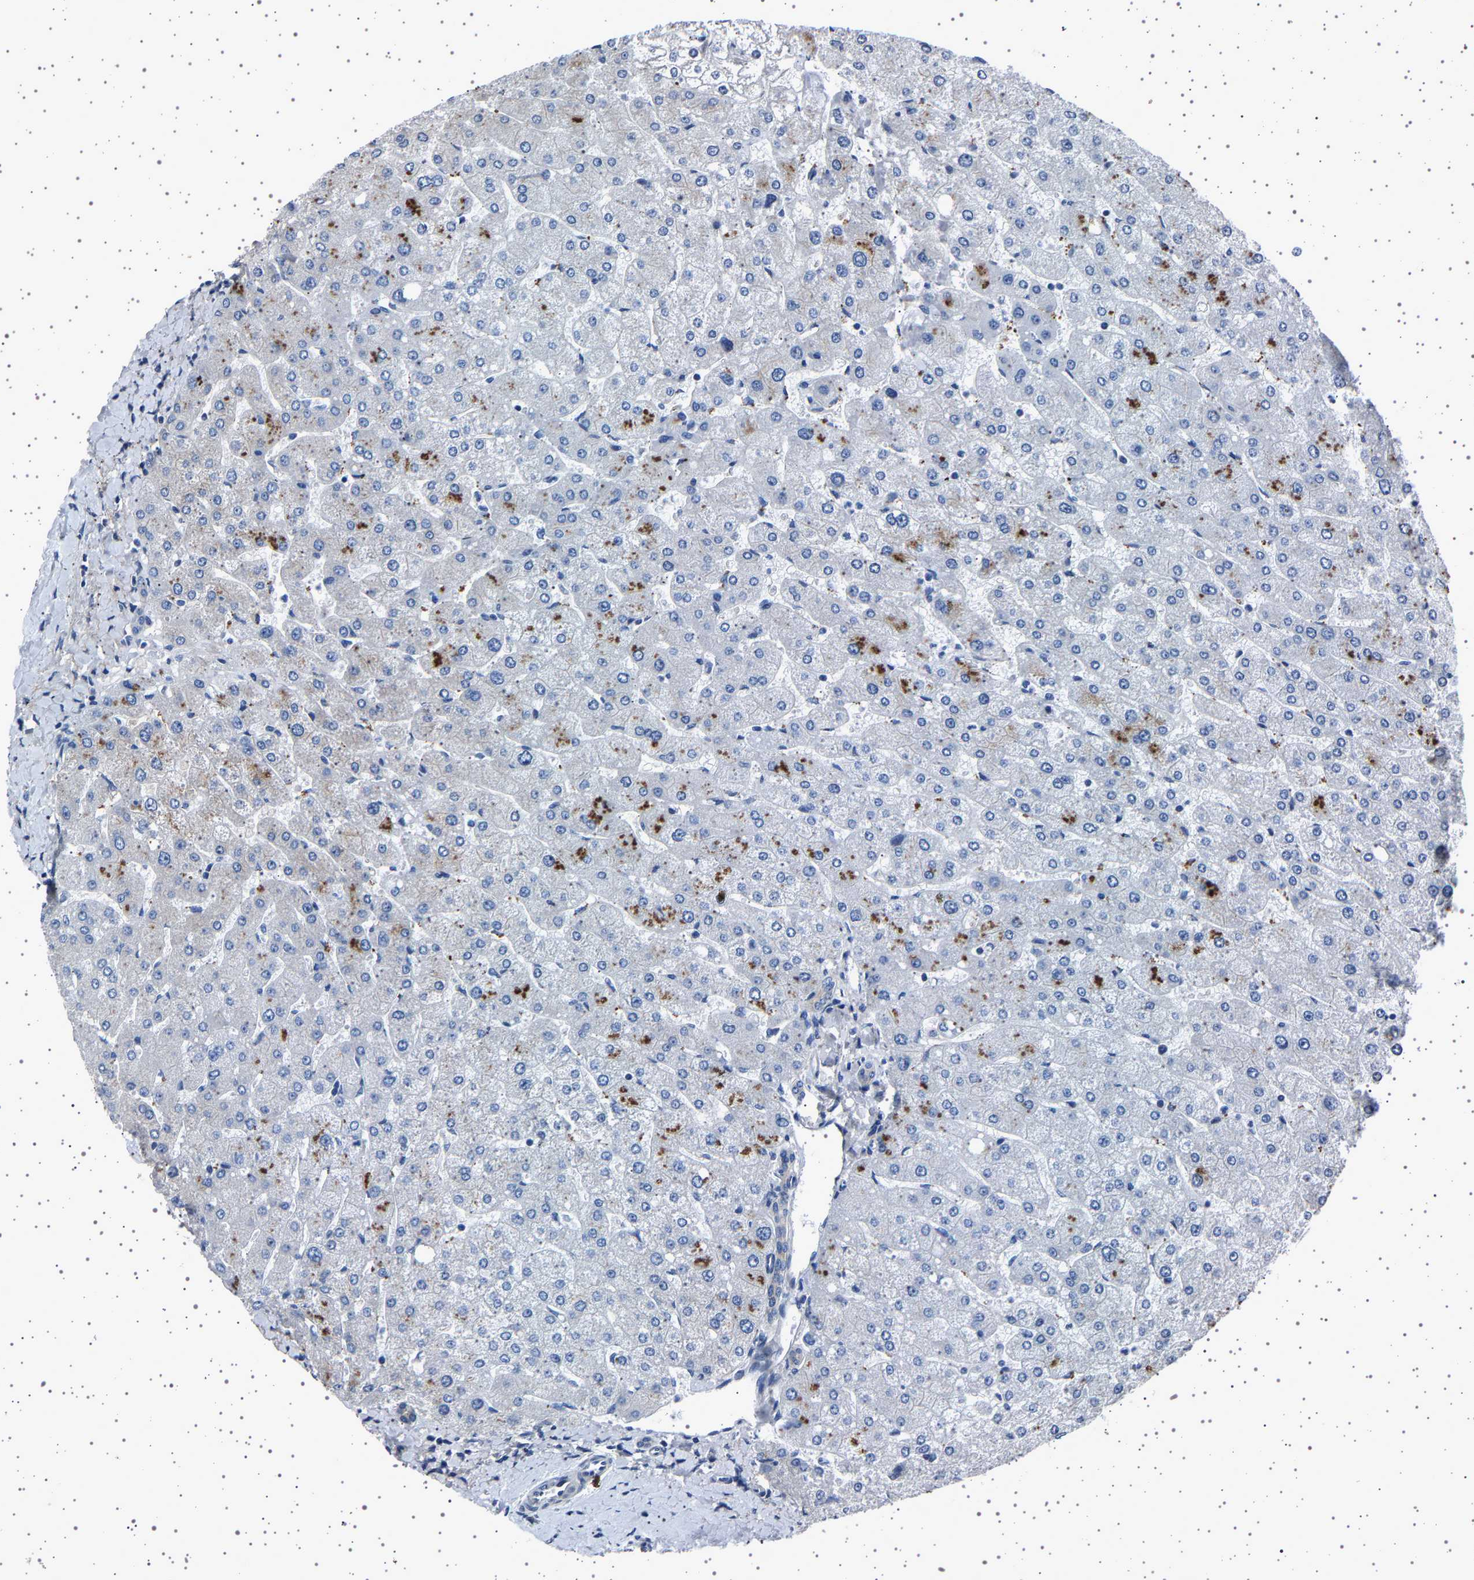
{"staining": {"intensity": "negative", "quantity": "none", "location": "none"}, "tissue": "liver", "cell_type": "Cholangiocytes", "image_type": "normal", "snomed": [{"axis": "morphology", "description": "Normal tissue, NOS"}, {"axis": "topography", "description": "Liver"}], "caption": "Cholangiocytes are negative for protein expression in normal human liver. (DAB (3,3'-diaminobenzidine) IHC visualized using brightfield microscopy, high magnification).", "gene": "PAK5", "patient": {"sex": "male", "age": 55}}